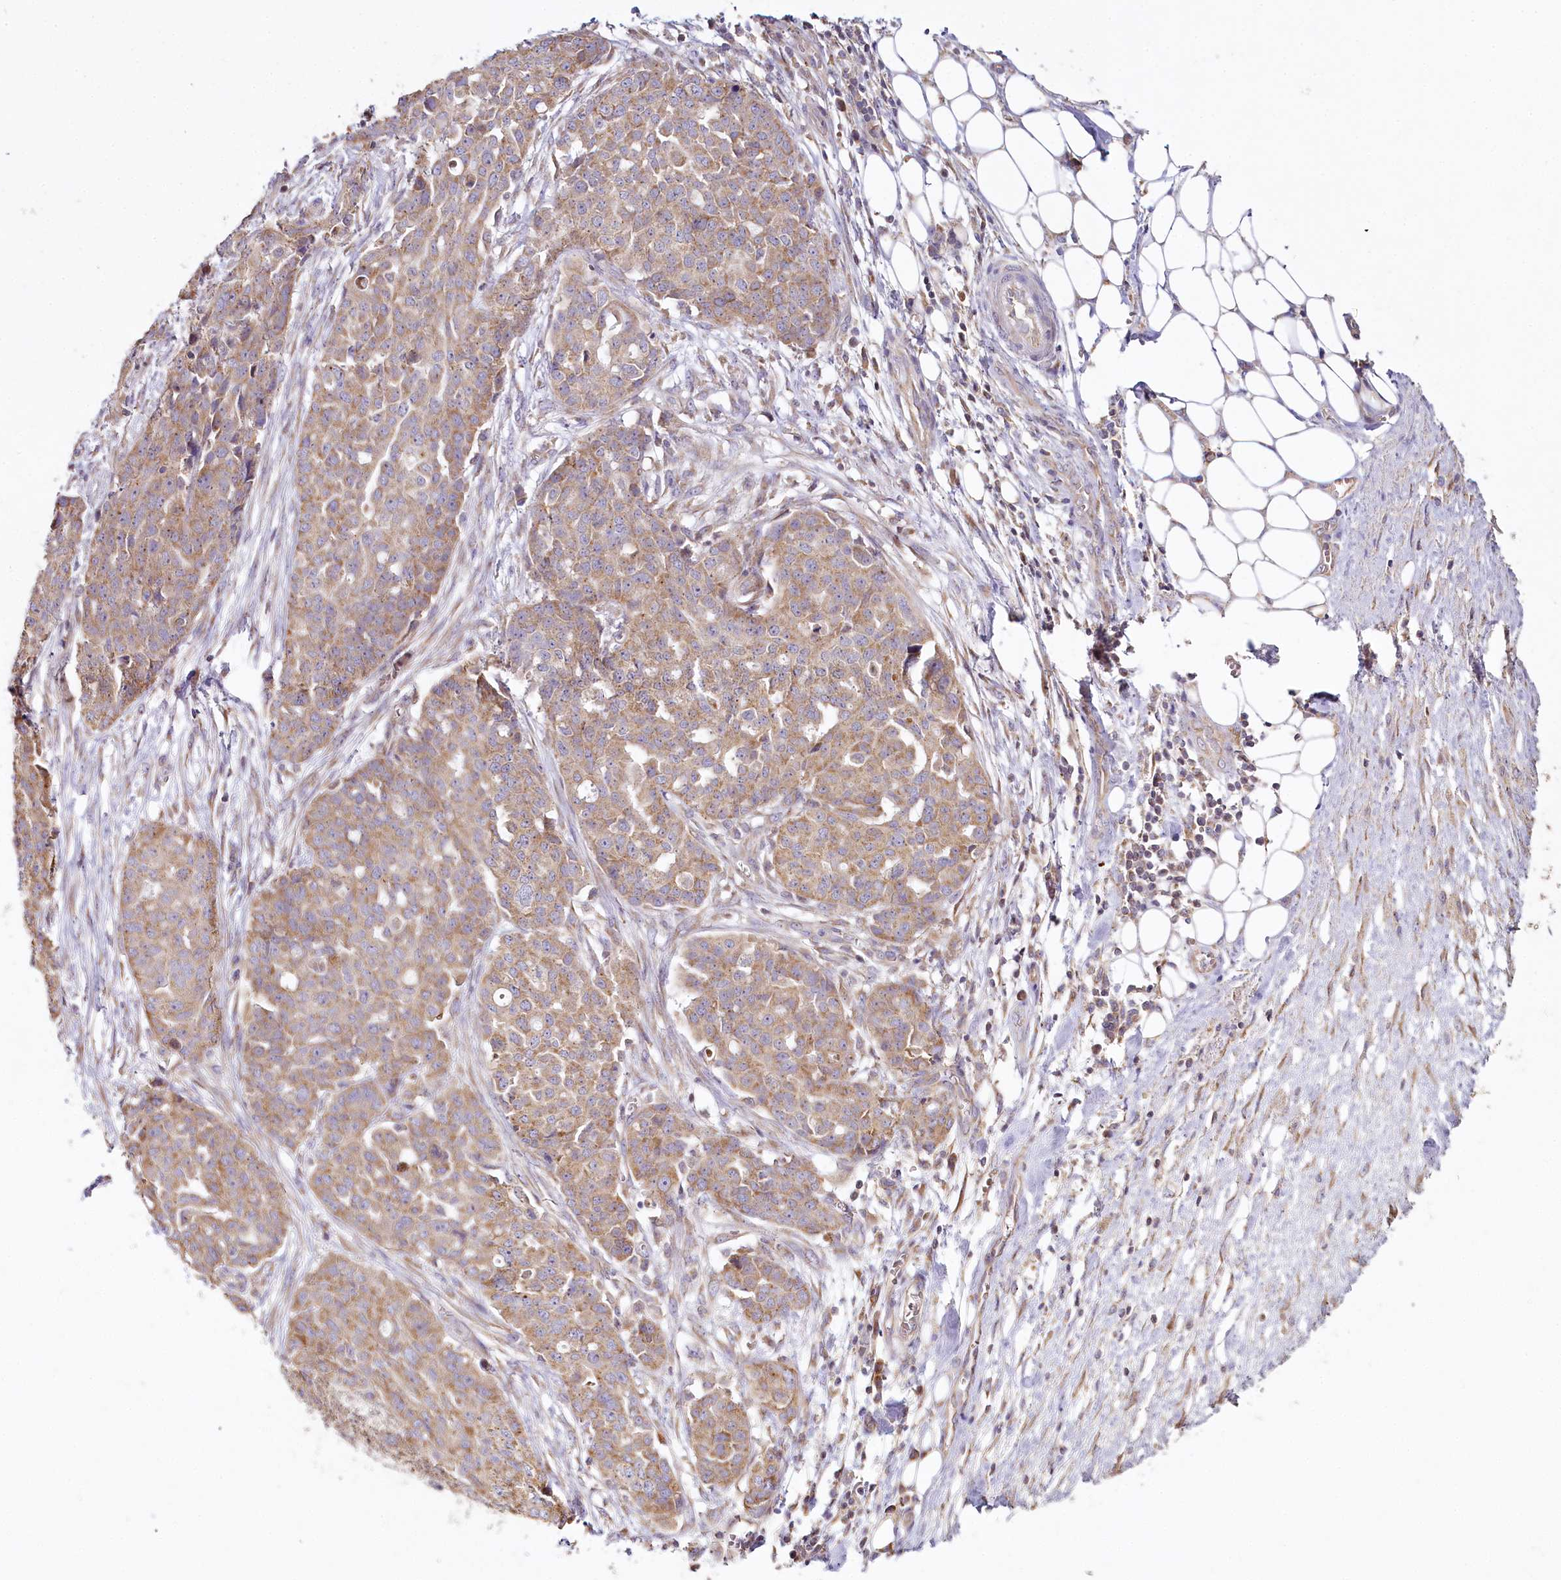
{"staining": {"intensity": "moderate", "quantity": ">75%", "location": "cytoplasmic/membranous"}, "tissue": "ovarian cancer", "cell_type": "Tumor cells", "image_type": "cancer", "snomed": [{"axis": "morphology", "description": "Cystadenocarcinoma, serous, NOS"}, {"axis": "topography", "description": "Soft tissue"}, {"axis": "topography", "description": "Ovary"}], "caption": "Moderate cytoplasmic/membranous protein positivity is seen in about >75% of tumor cells in ovarian cancer (serous cystadenocarcinoma).", "gene": "ACOX2", "patient": {"sex": "female", "age": 57}}